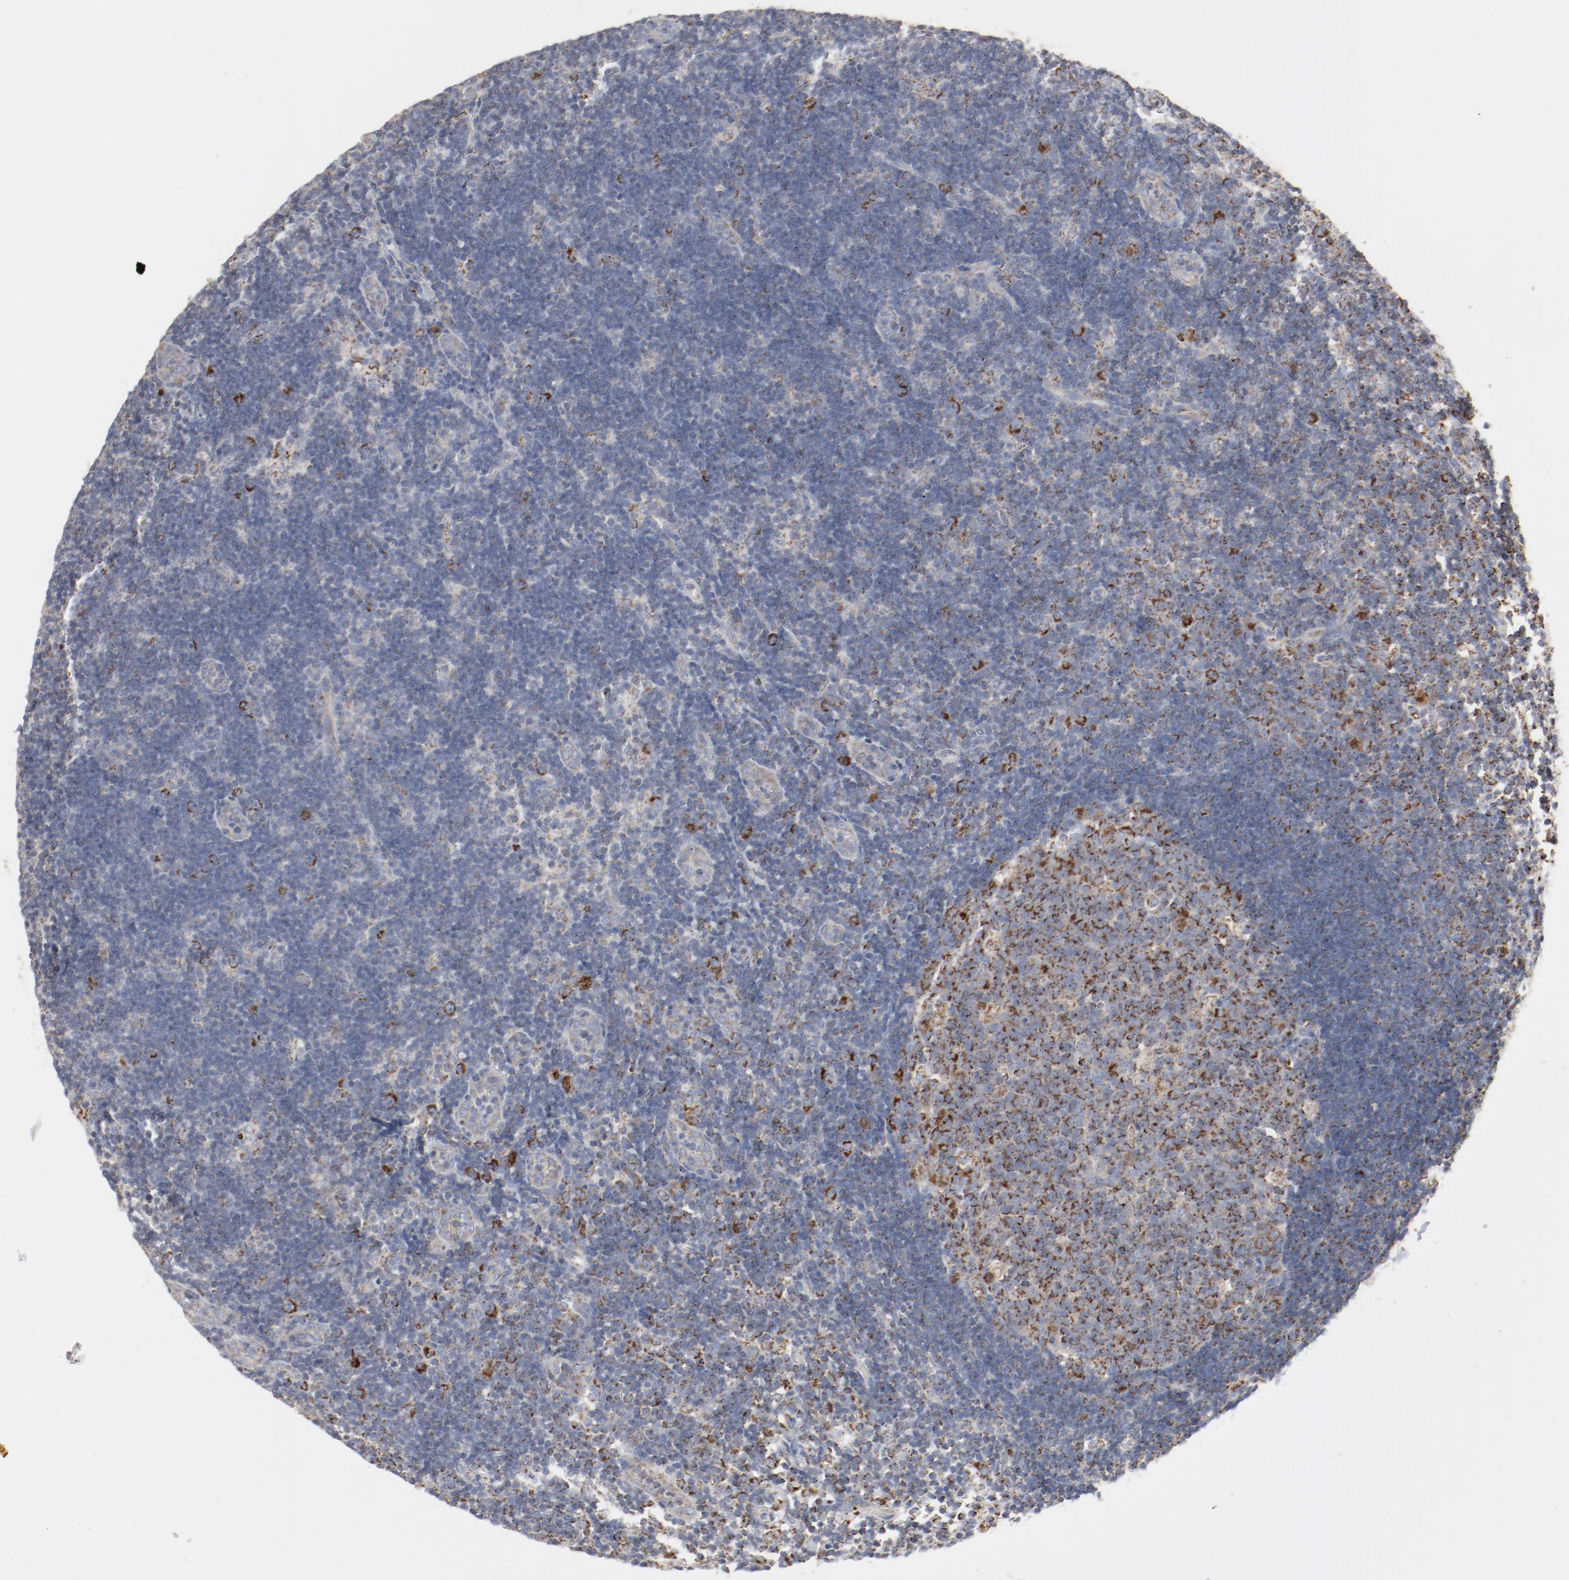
{"staining": {"intensity": "moderate", "quantity": "25%-75%", "location": "cytoplasmic/membranous"}, "tissue": "lymph node", "cell_type": "Germinal center cells", "image_type": "normal", "snomed": [{"axis": "morphology", "description": "Normal tissue, NOS"}, {"axis": "morphology", "description": "Inflammation, NOS"}, {"axis": "topography", "description": "Lymph node"}, {"axis": "topography", "description": "Salivary gland"}], "caption": "IHC histopathology image of normal lymph node: lymph node stained using IHC displays medium levels of moderate protein expression localized specifically in the cytoplasmic/membranous of germinal center cells, appearing as a cytoplasmic/membranous brown color.", "gene": "SETD3", "patient": {"sex": "male", "age": 3}}